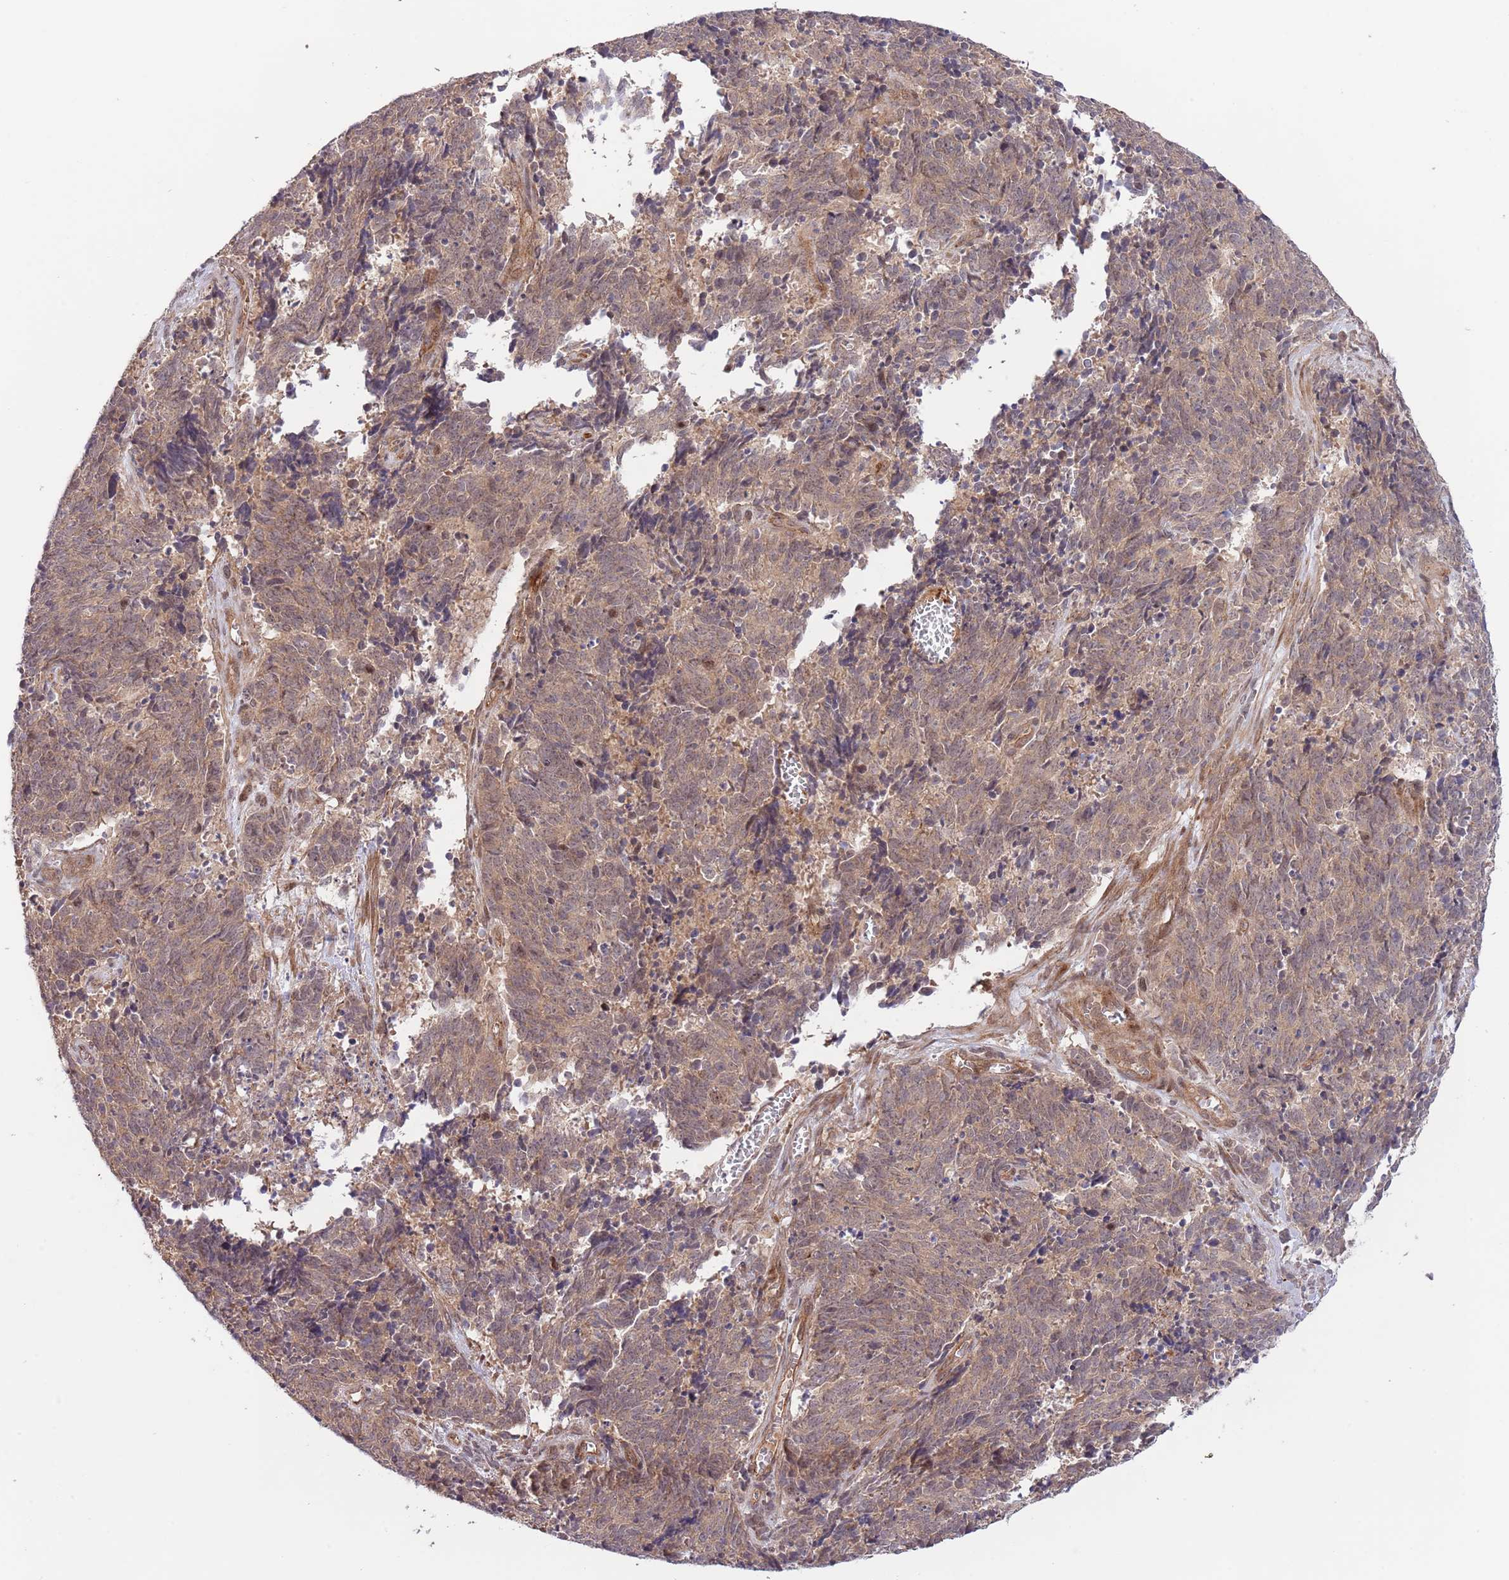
{"staining": {"intensity": "weak", "quantity": ">75%", "location": "cytoplasmic/membranous,nuclear"}, "tissue": "cervical cancer", "cell_type": "Tumor cells", "image_type": "cancer", "snomed": [{"axis": "morphology", "description": "Squamous cell carcinoma, NOS"}, {"axis": "topography", "description": "Cervix"}], "caption": "An image of human cervical cancer (squamous cell carcinoma) stained for a protein exhibits weak cytoplasmic/membranous and nuclear brown staining in tumor cells. The protein is stained brown, and the nuclei are stained in blue (DAB IHC with brightfield microscopy, high magnification).", "gene": "PRR16", "patient": {"sex": "female", "age": 29}}